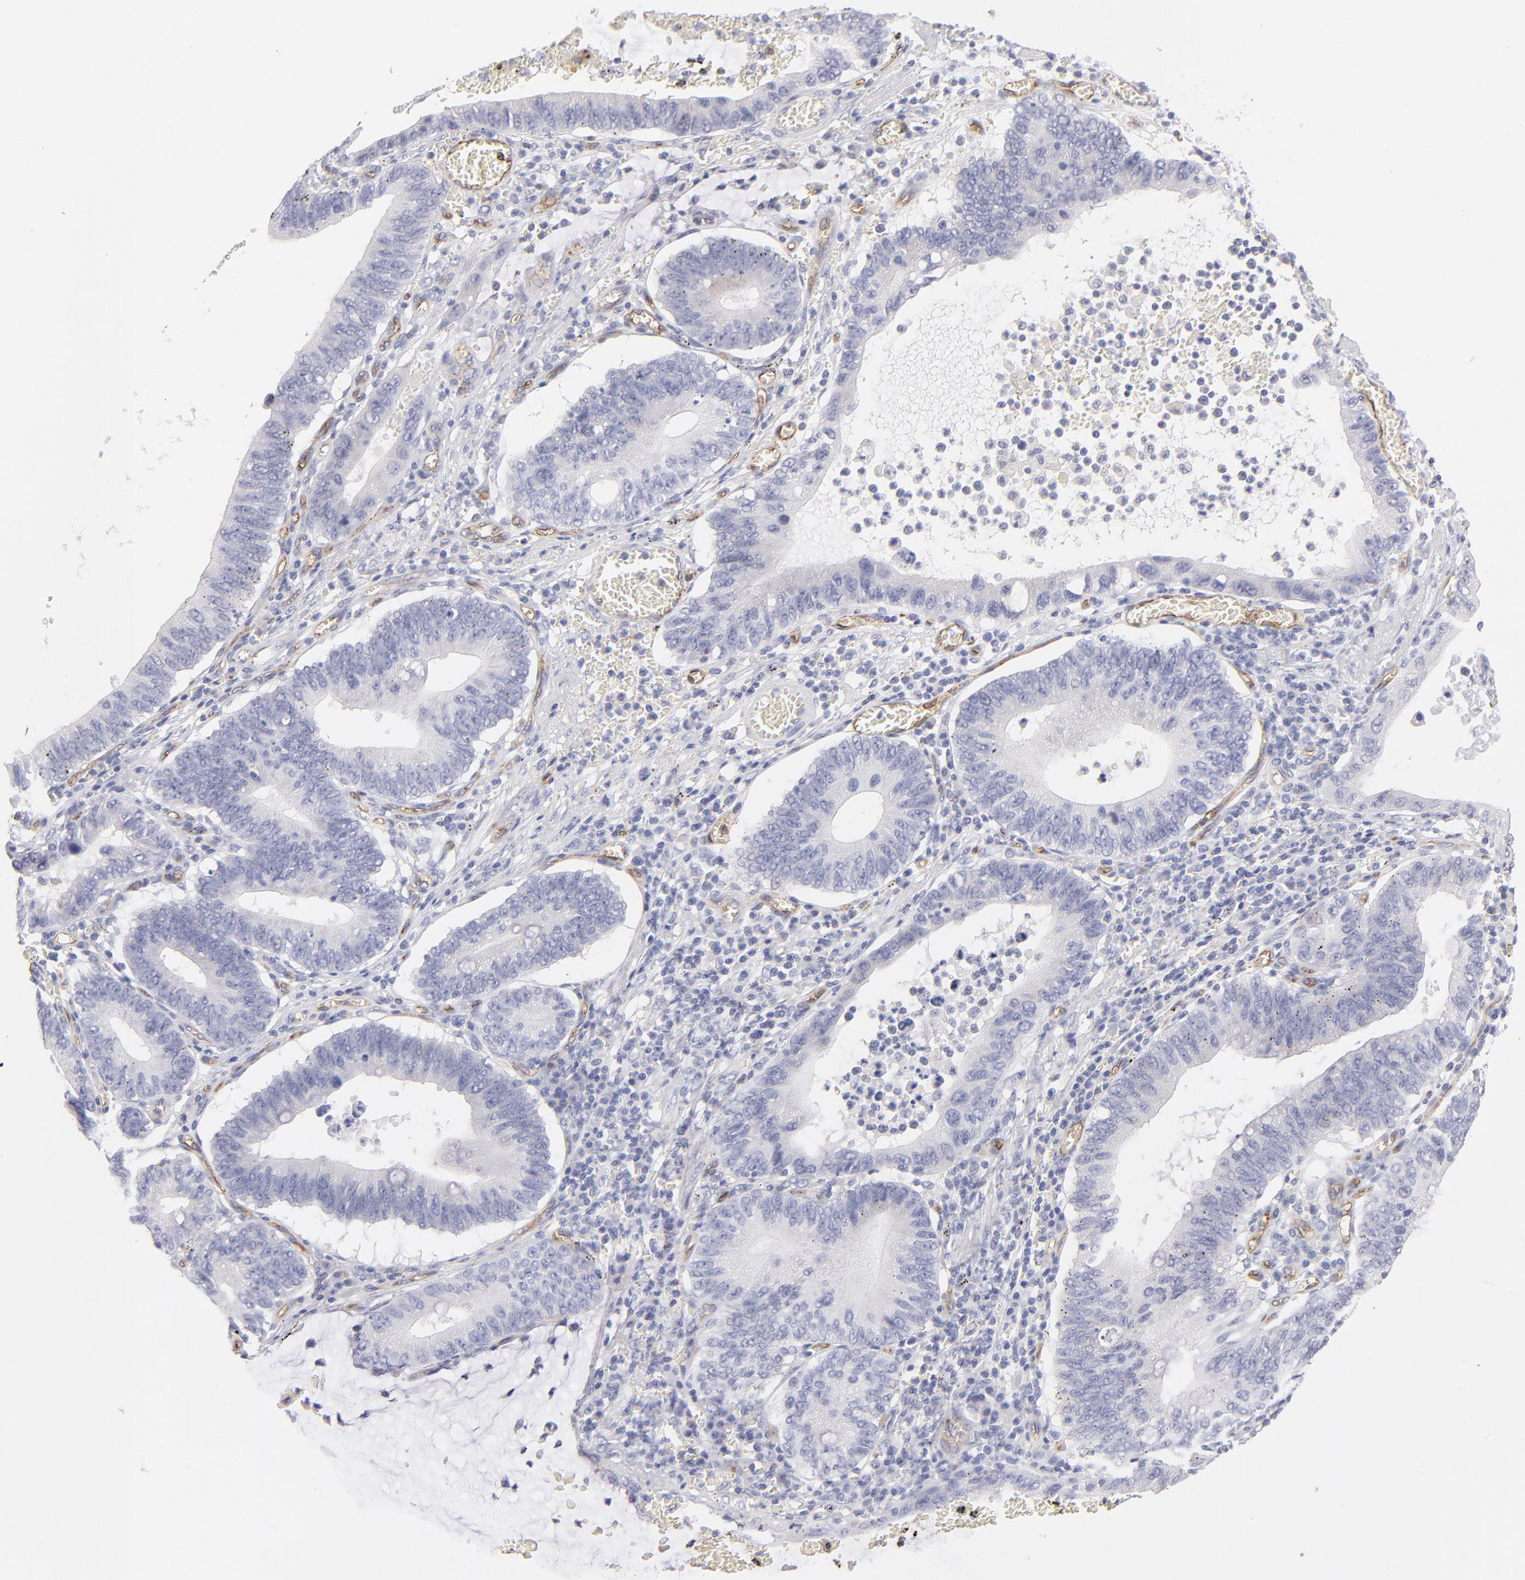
{"staining": {"intensity": "negative", "quantity": "none", "location": "none"}, "tissue": "stomach cancer", "cell_type": "Tumor cells", "image_type": "cancer", "snomed": [{"axis": "morphology", "description": "Adenocarcinoma, NOS"}, {"axis": "topography", "description": "Stomach"}, {"axis": "topography", "description": "Gastric cardia"}], "caption": "Immunohistochemistry (IHC) micrograph of human stomach adenocarcinoma stained for a protein (brown), which reveals no positivity in tumor cells. (Brightfield microscopy of DAB immunohistochemistry (IHC) at high magnification).", "gene": "PLVAP", "patient": {"sex": "male", "age": 59}}